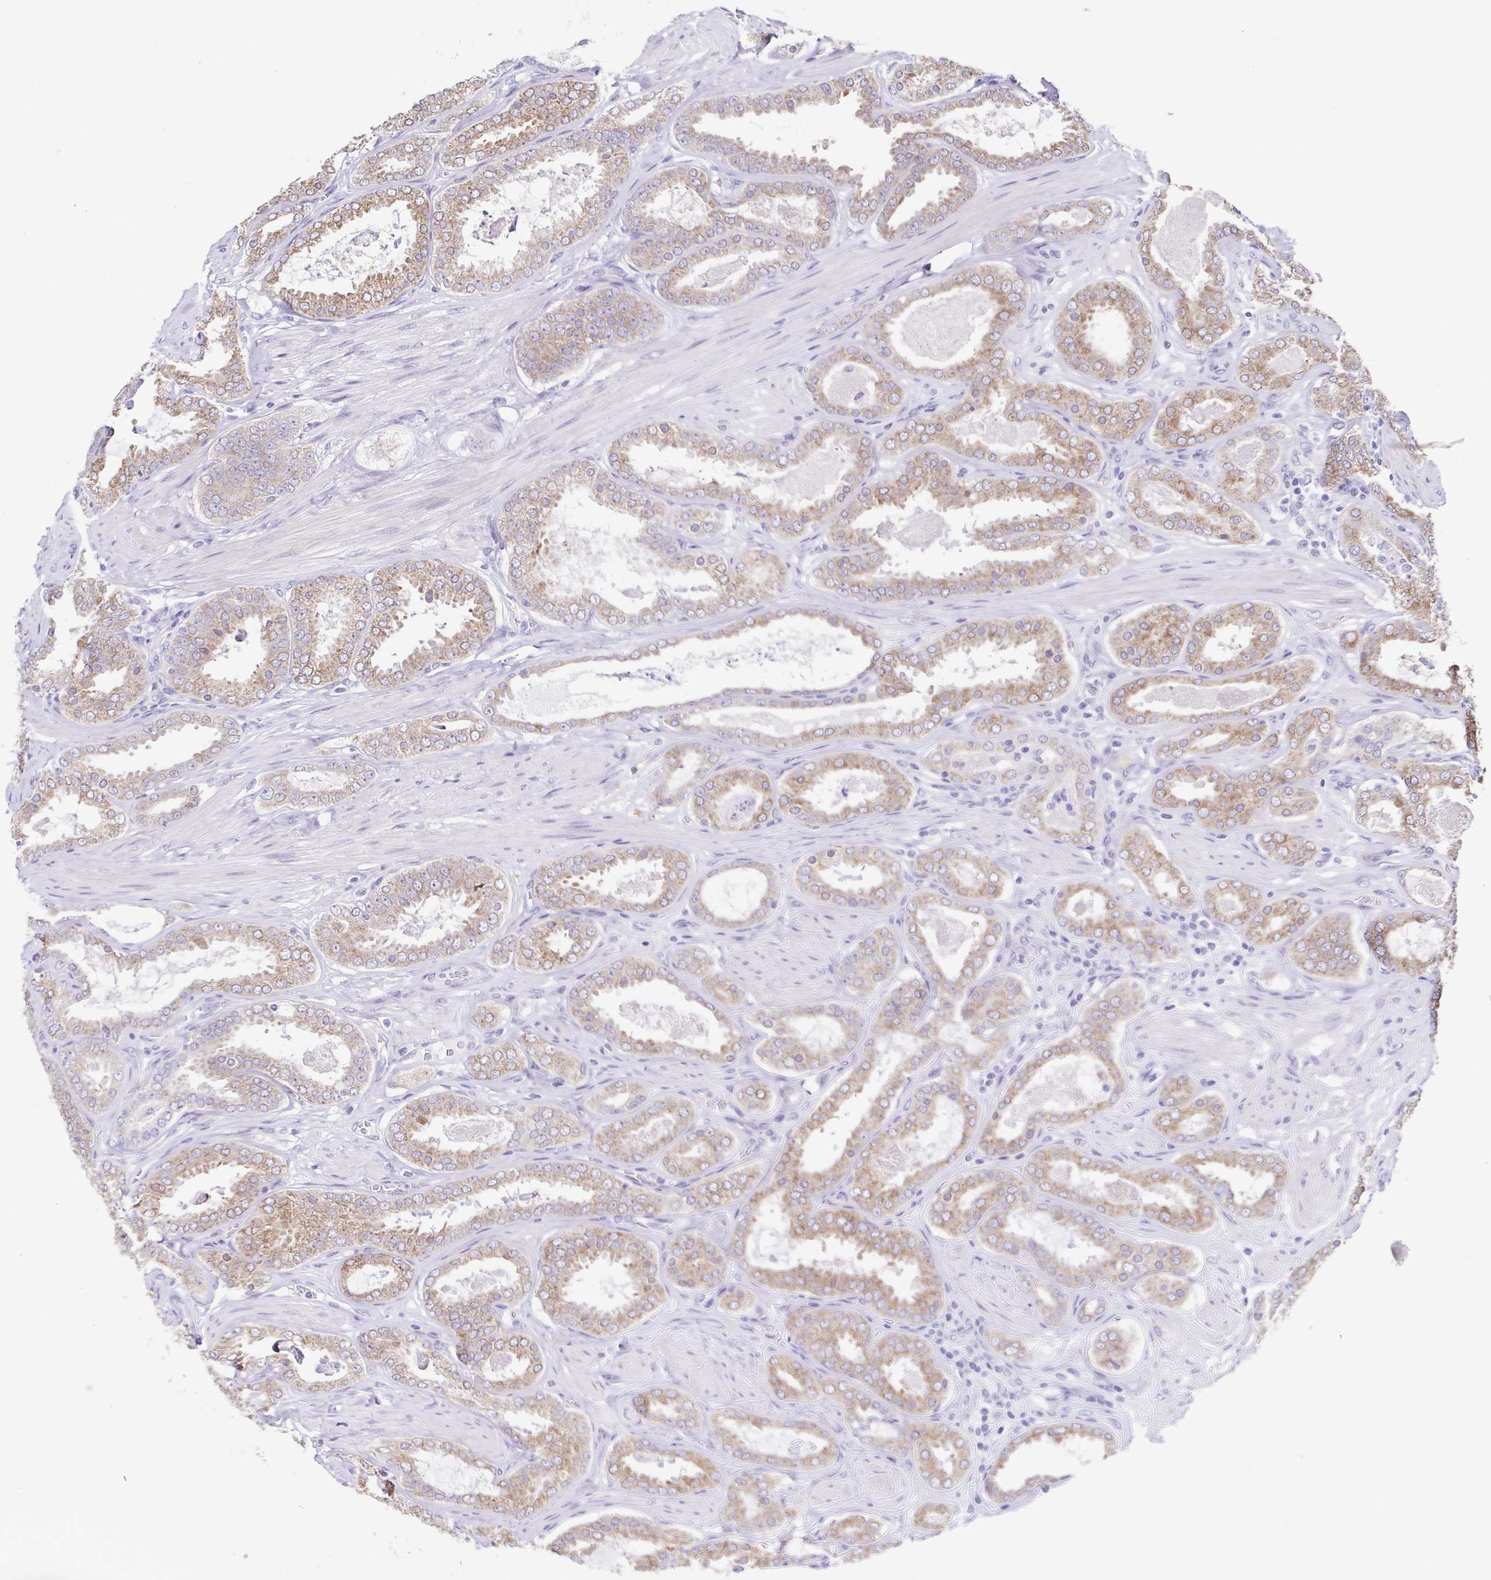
{"staining": {"intensity": "moderate", "quantity": "25%-75%", "location": "cytoplasmic/membranous"}, "tissue": "prostate cancer", "cell_type": "Tumor cells", "image_type": "cancer", "snomed": [{"axis": "morphology", "description": "Adenocarcinoma, High grade"}, {"axis": "topography", "description": "Prostate"}], "caption": "Immunohistochemistry (DAB (3,3'-diaminobenzidine)) staining of human prostate cancer displays moderate cytoplasmic/membranous protein positivity in about 25%-75% of tumor cells.", "gene": "RDH11", "patient": {"sex": "male", "age": 63}}